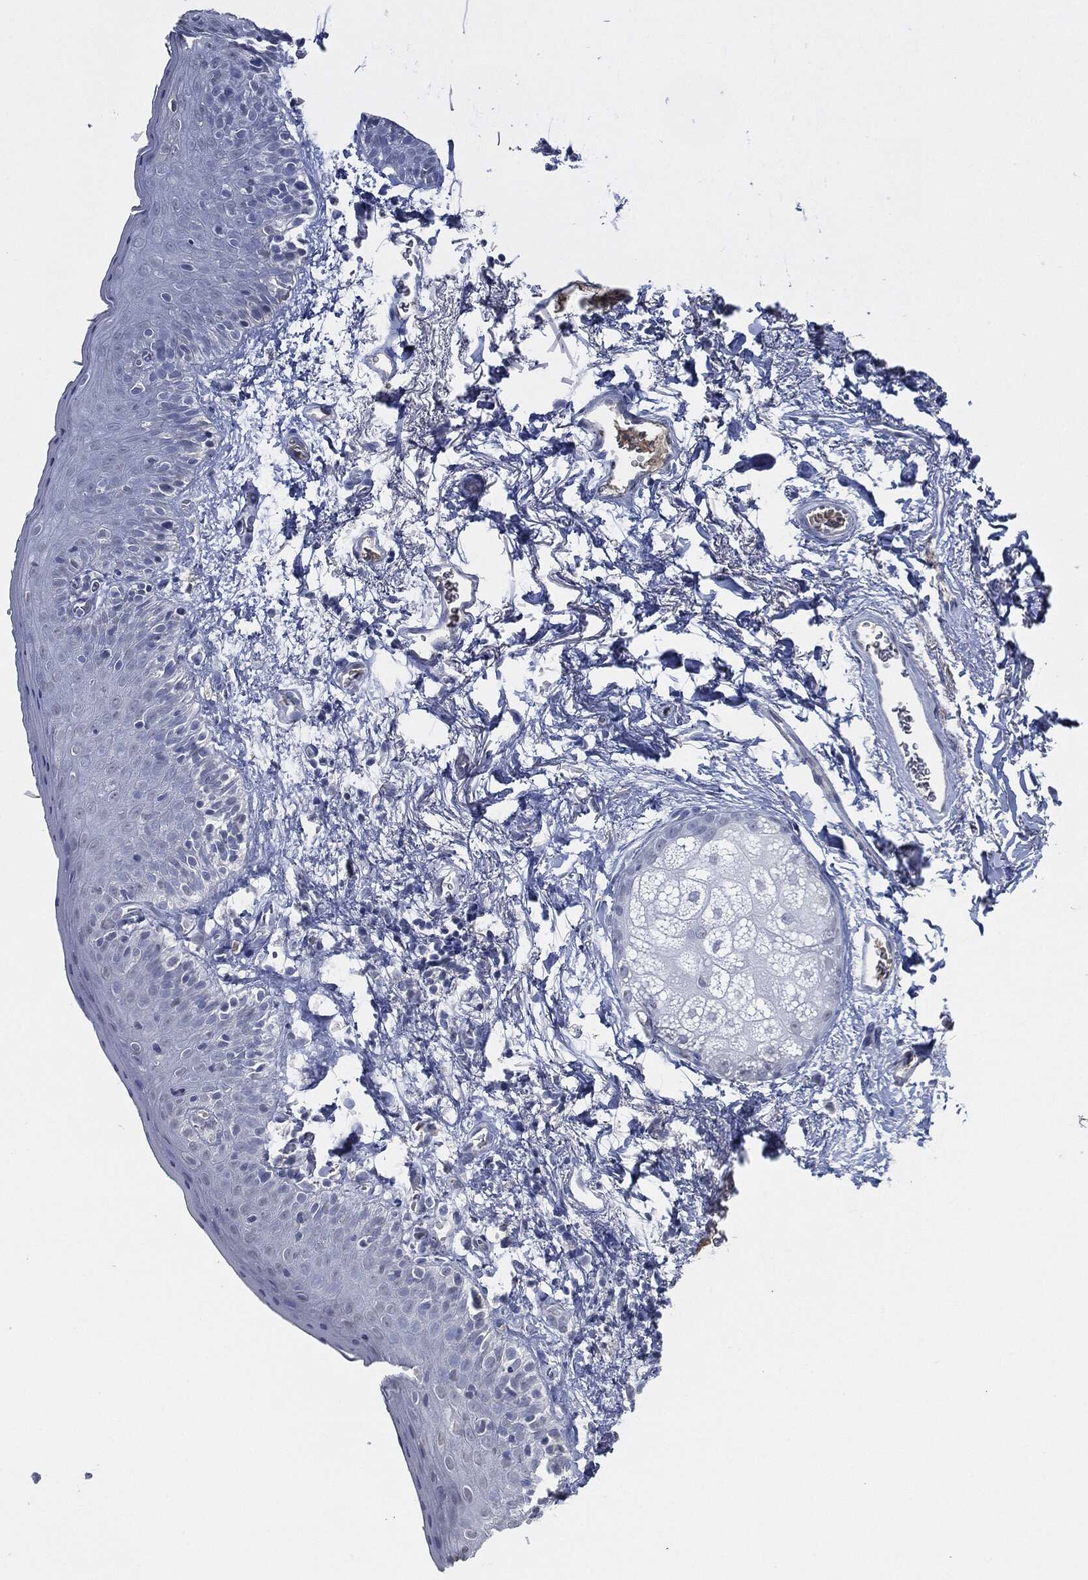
{"staining": {"intensity": "negative", "quantity": "none", "location": "none"}, "tissue": "vagina", "cell_type": "Squamous epithelial cells", "image_type": "normal", "snomed": [{"axis": "morphology", "description": "Normal tissue, NOS"}, {"axis": "topography", "description": "Vagina"}], "caption": "Immunohistochemical staining of benign vagina displays no significant positivity in squamous epithelial cells.", "gene": "SIGLEC7", "patient": {"sex": "female", "age": 66}}